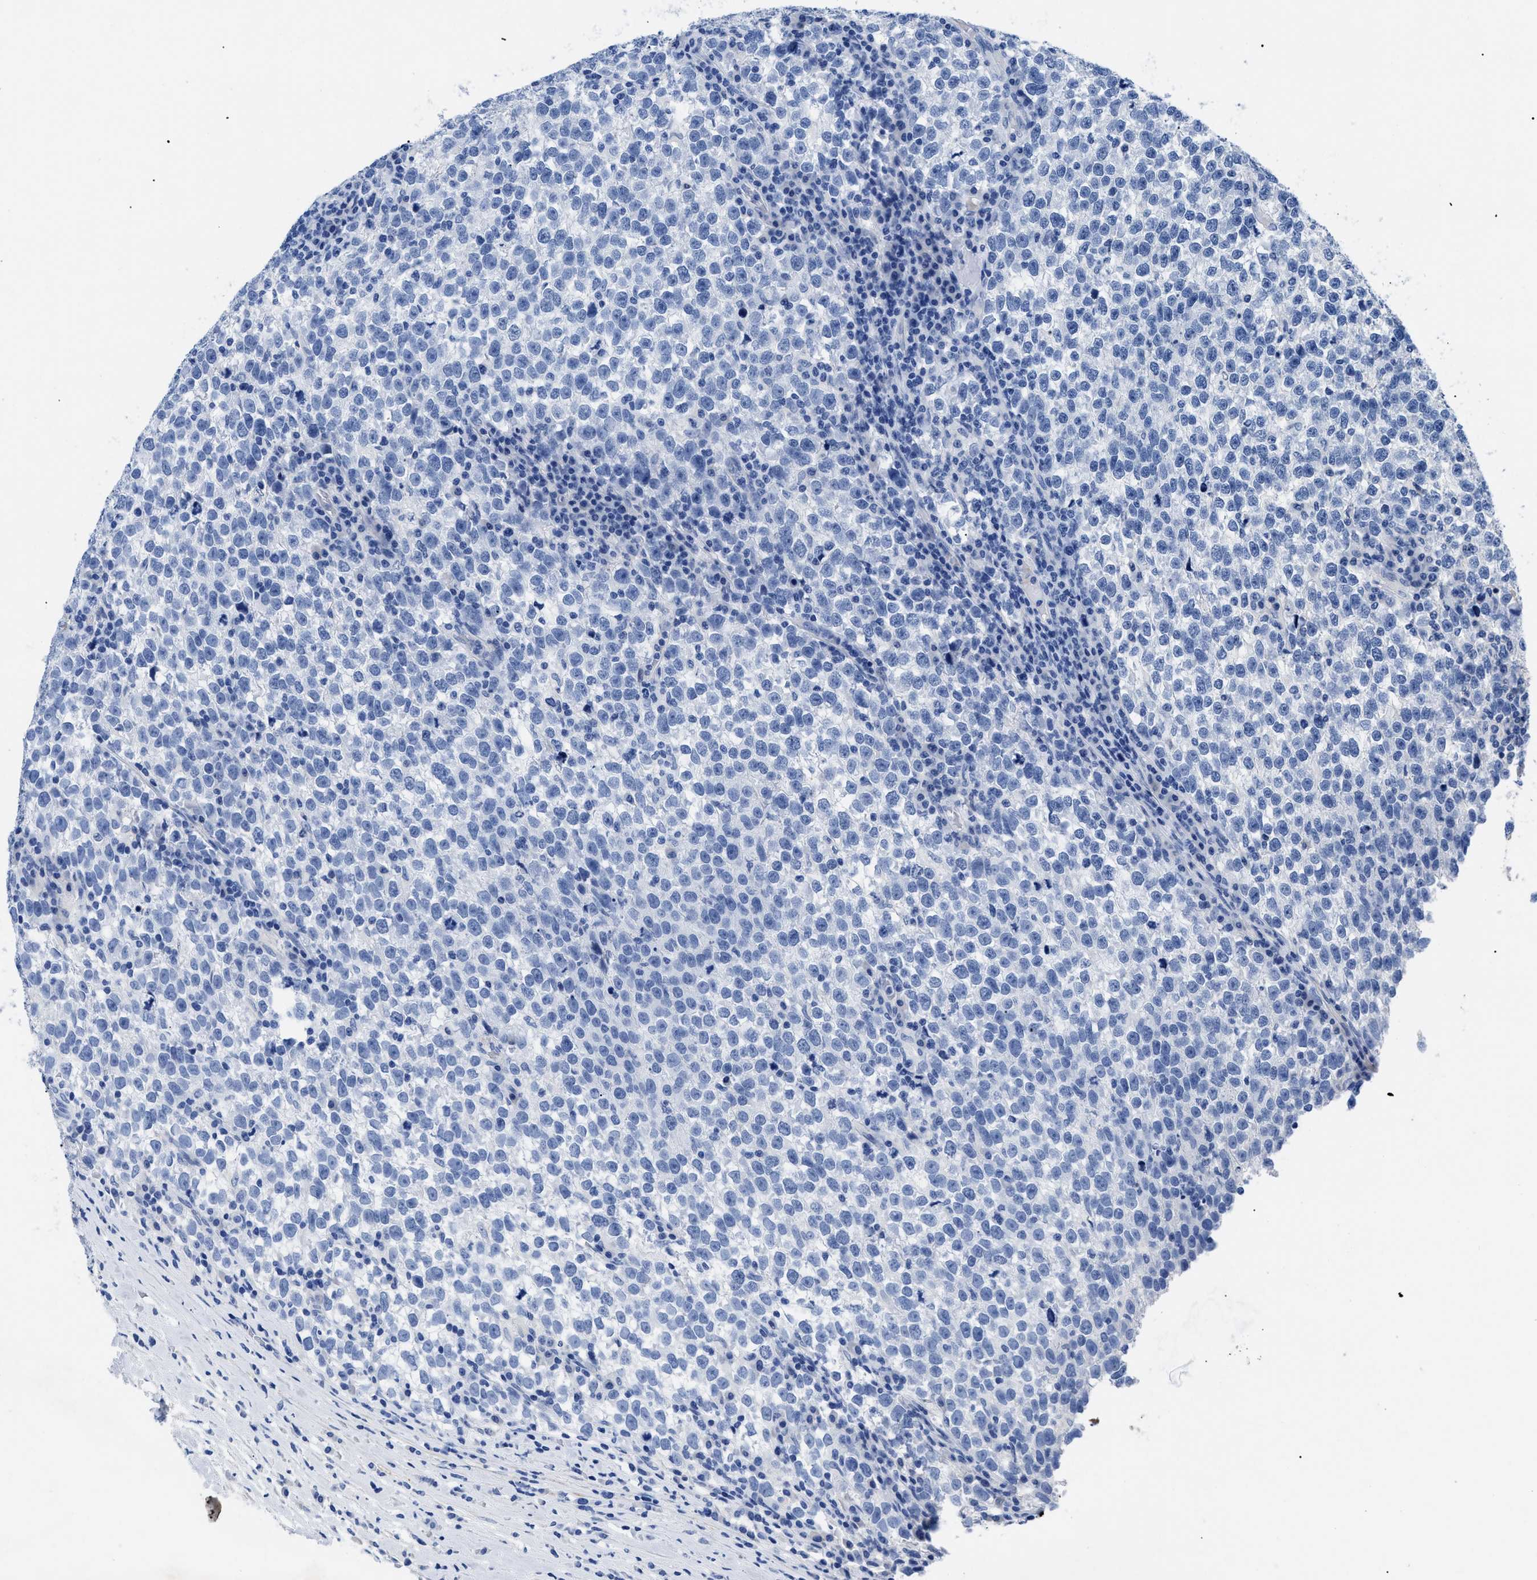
{"staining": {"intensity": "negative", "quantity": "none", "location": "none"}, "tissue": "testis cancer", "cell_type": "Tumor cells", "image_type": "cancer", "snomed": [{"axis": "morphology", "description": "Normal tissue, NOS"}, {"axis": "morphology", "description": "Seminoma, NOS"}, {"axis": "topography", "description": "Testis"}], "caption": "Tumor cells show no significant positivity in testis cancer.", "gene": "TMEM68", "patient": {"sex": "male", "age": 43}}